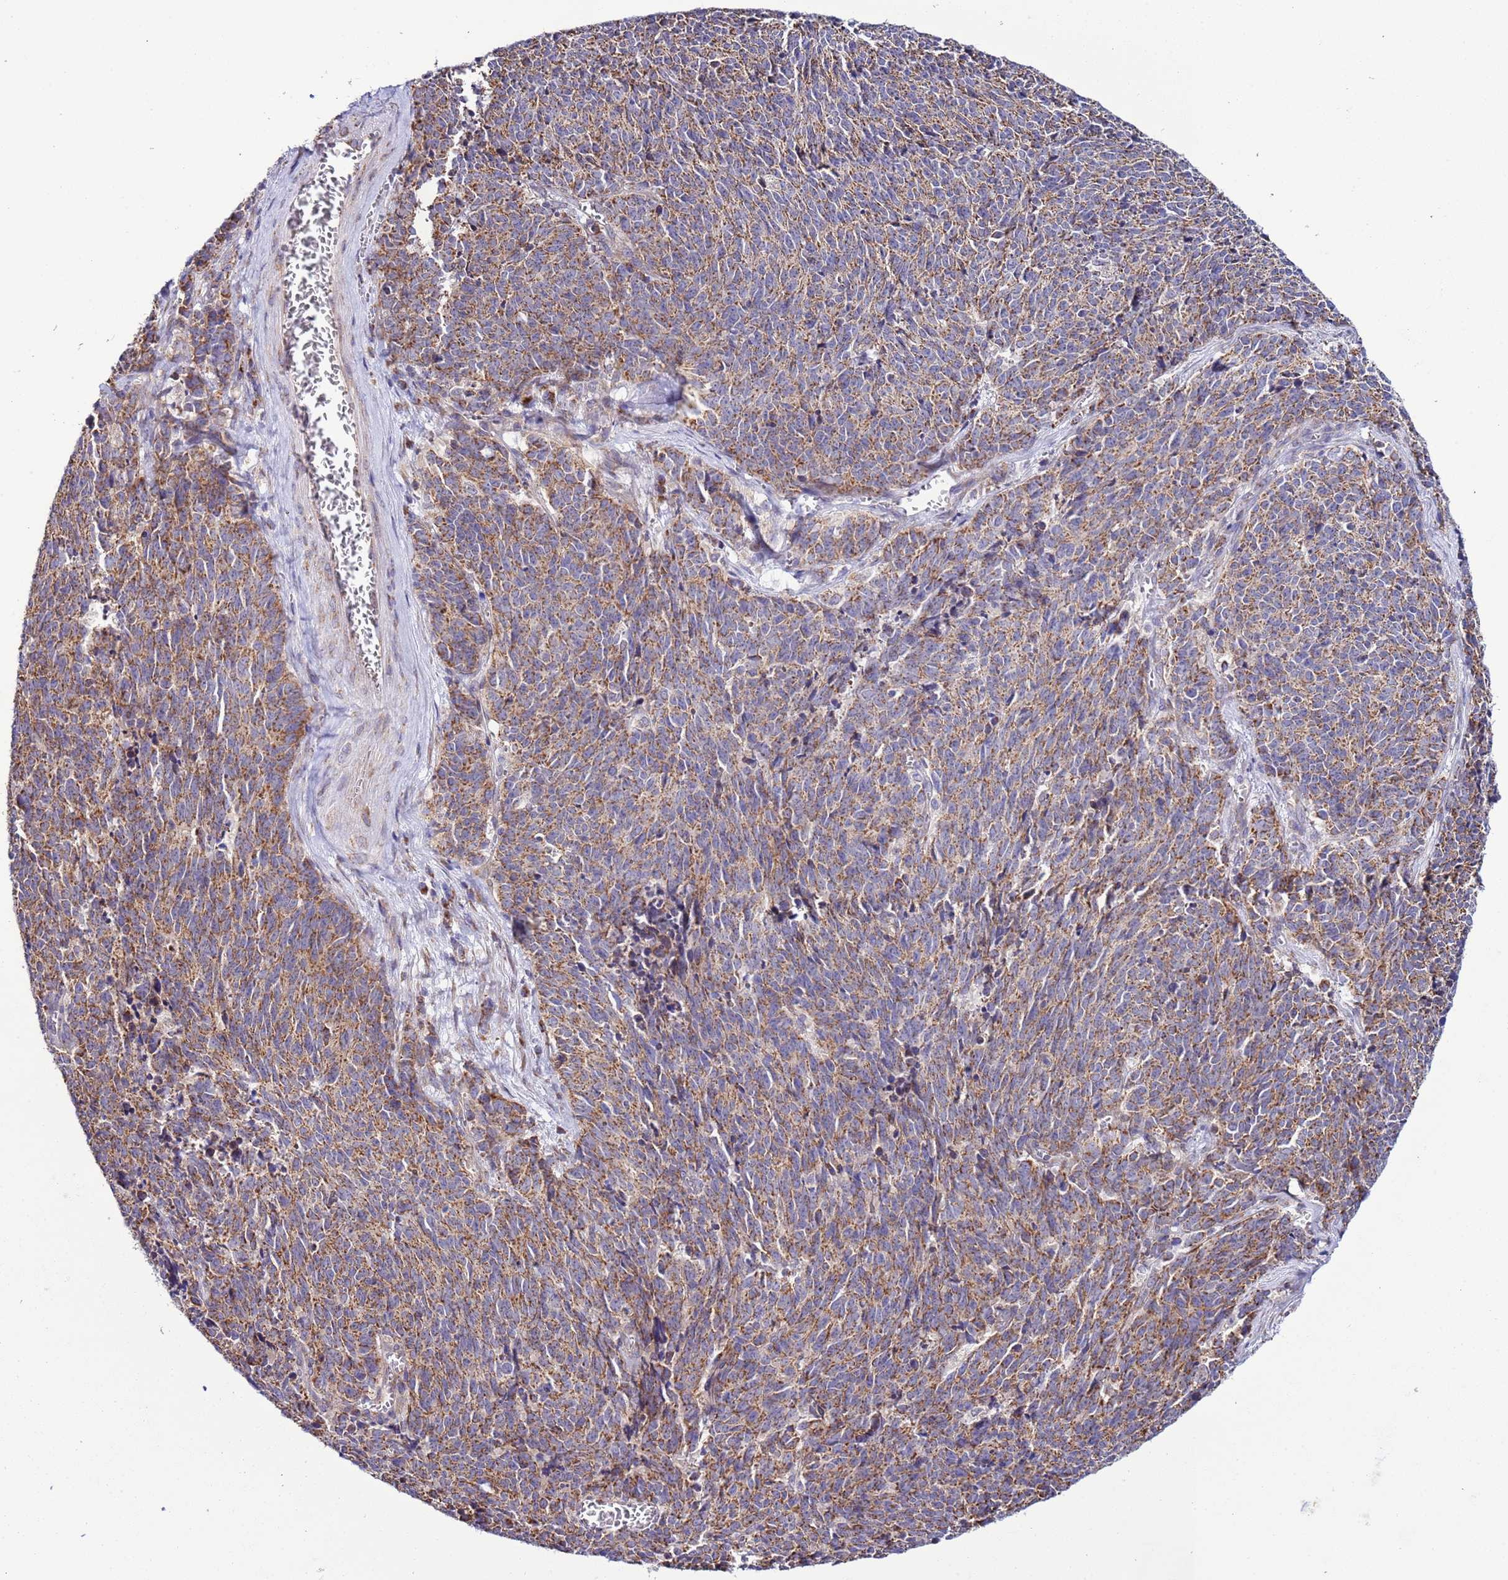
{"staining": {"intensity": "moderate", "quantity": ">75%", "location": "cytoplasmic/membranous"}, "tissue": "cervical cancer", "cell_type": "Tumor cells", "image_type": "cancer", "snomed": [{"axis": "morphology", "description": "Squamous cell carcinoma, NOS"}, {"axis": "topography", "description": "Cervix"}], "caption": "Immunohistochemical staining of cervical cancer (squamous cell carcinoma) reveals moderate cytoplasmic/membranous protein expression in about >75% of tumor cells. (IHC, brightfield microscopy, high magnification).", "gene": "AHI1", "patient": {"sex": "female", "age": 29}}